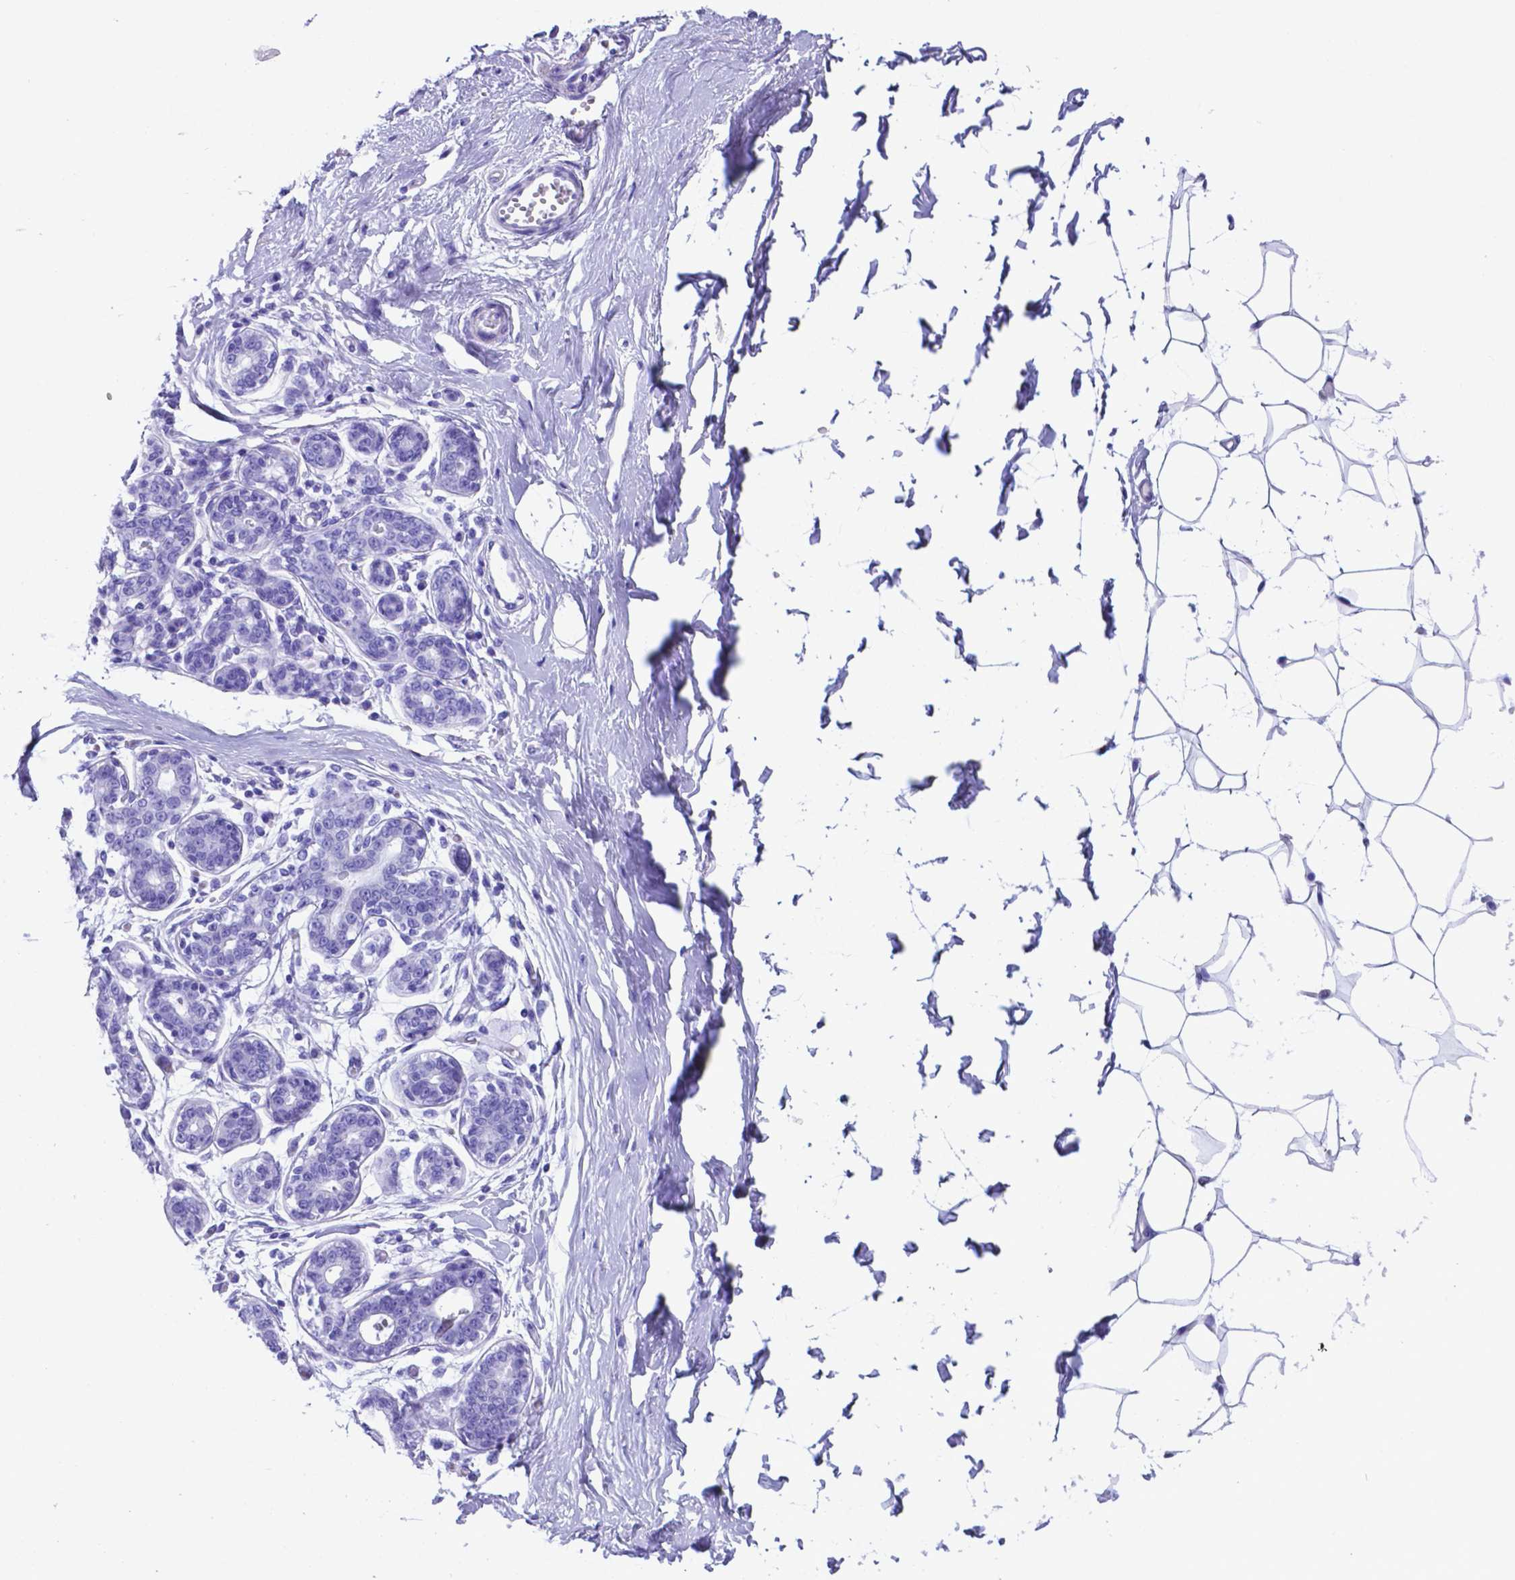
{"staining": {"intensity": "negative", "quantity": "none", "location": "none"}, "tissue": "breast", "cell_type": "Adipocytes", "image_type": "normal", "snomed": [{"axis": "morphology", "description": "Normal tissue, NOS"}, {"axis": "topography", "description": "Skin"}, {"axis": "topography", "description": "Breast"}], "caption": "A micrograph of breast stained for a protein displays no brown staining in adipocytes.", "gene": "DNAAF8", "patient": {"sex": "female", "age": 43}}